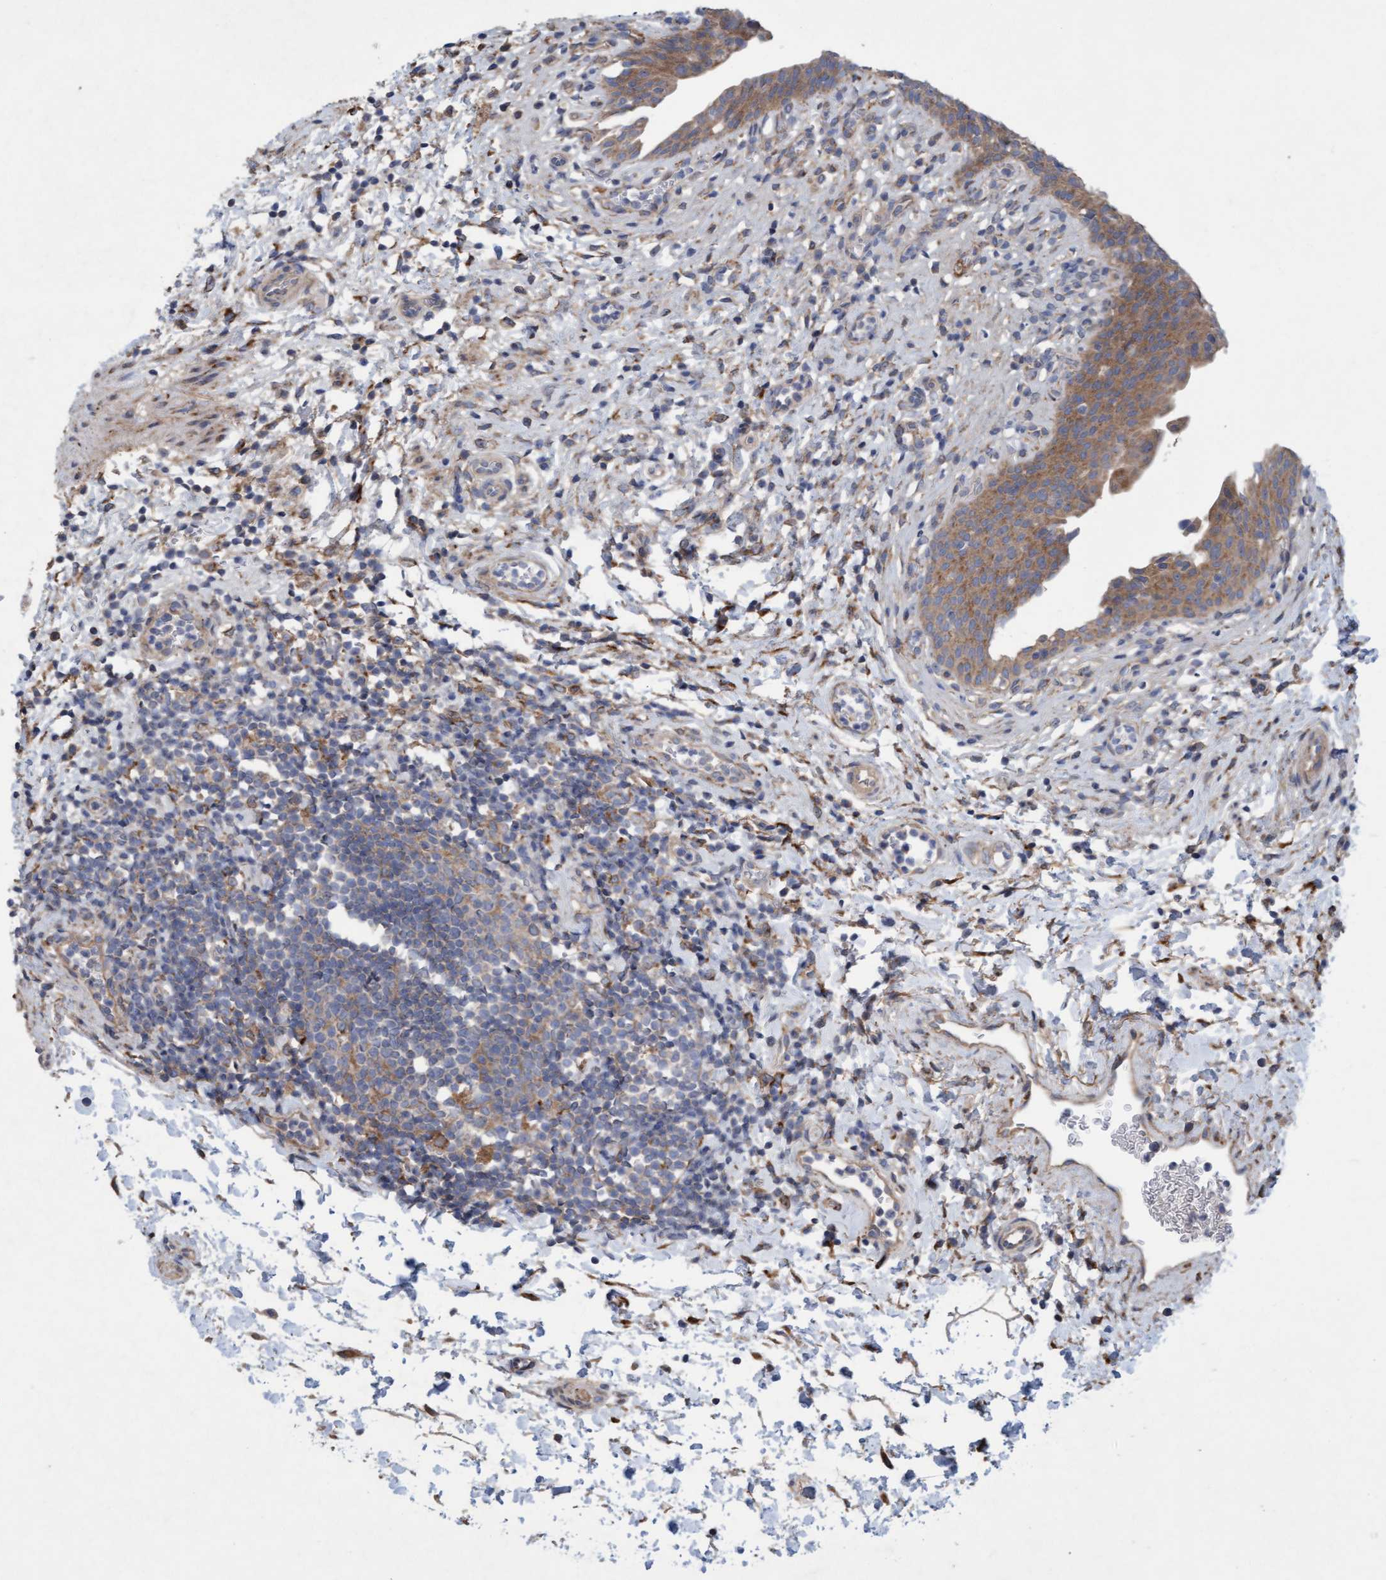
{"staining": {"intensity": "moderate", "quantity": ">75%", "location": "cytoplasmic/membranous"}, "tissue": "urinary bladder", "cell_type": "Urothelial cells", "image_type": "normal", "snomed": [{"axis": "morphology", "description": "Normal tissue, NOS"}, {"axis": "topography", "description": "Urinary bladder"}], "caption": "A high-resolution micrograph shows immunohistochemistry staining of benign urinary bladder, which demonstrates moderate cytoplasmic/membranous staining in about >75% of urothelial cells.", "gene": "DDHD2", "patient": {"sex": "male", "age": 37}}